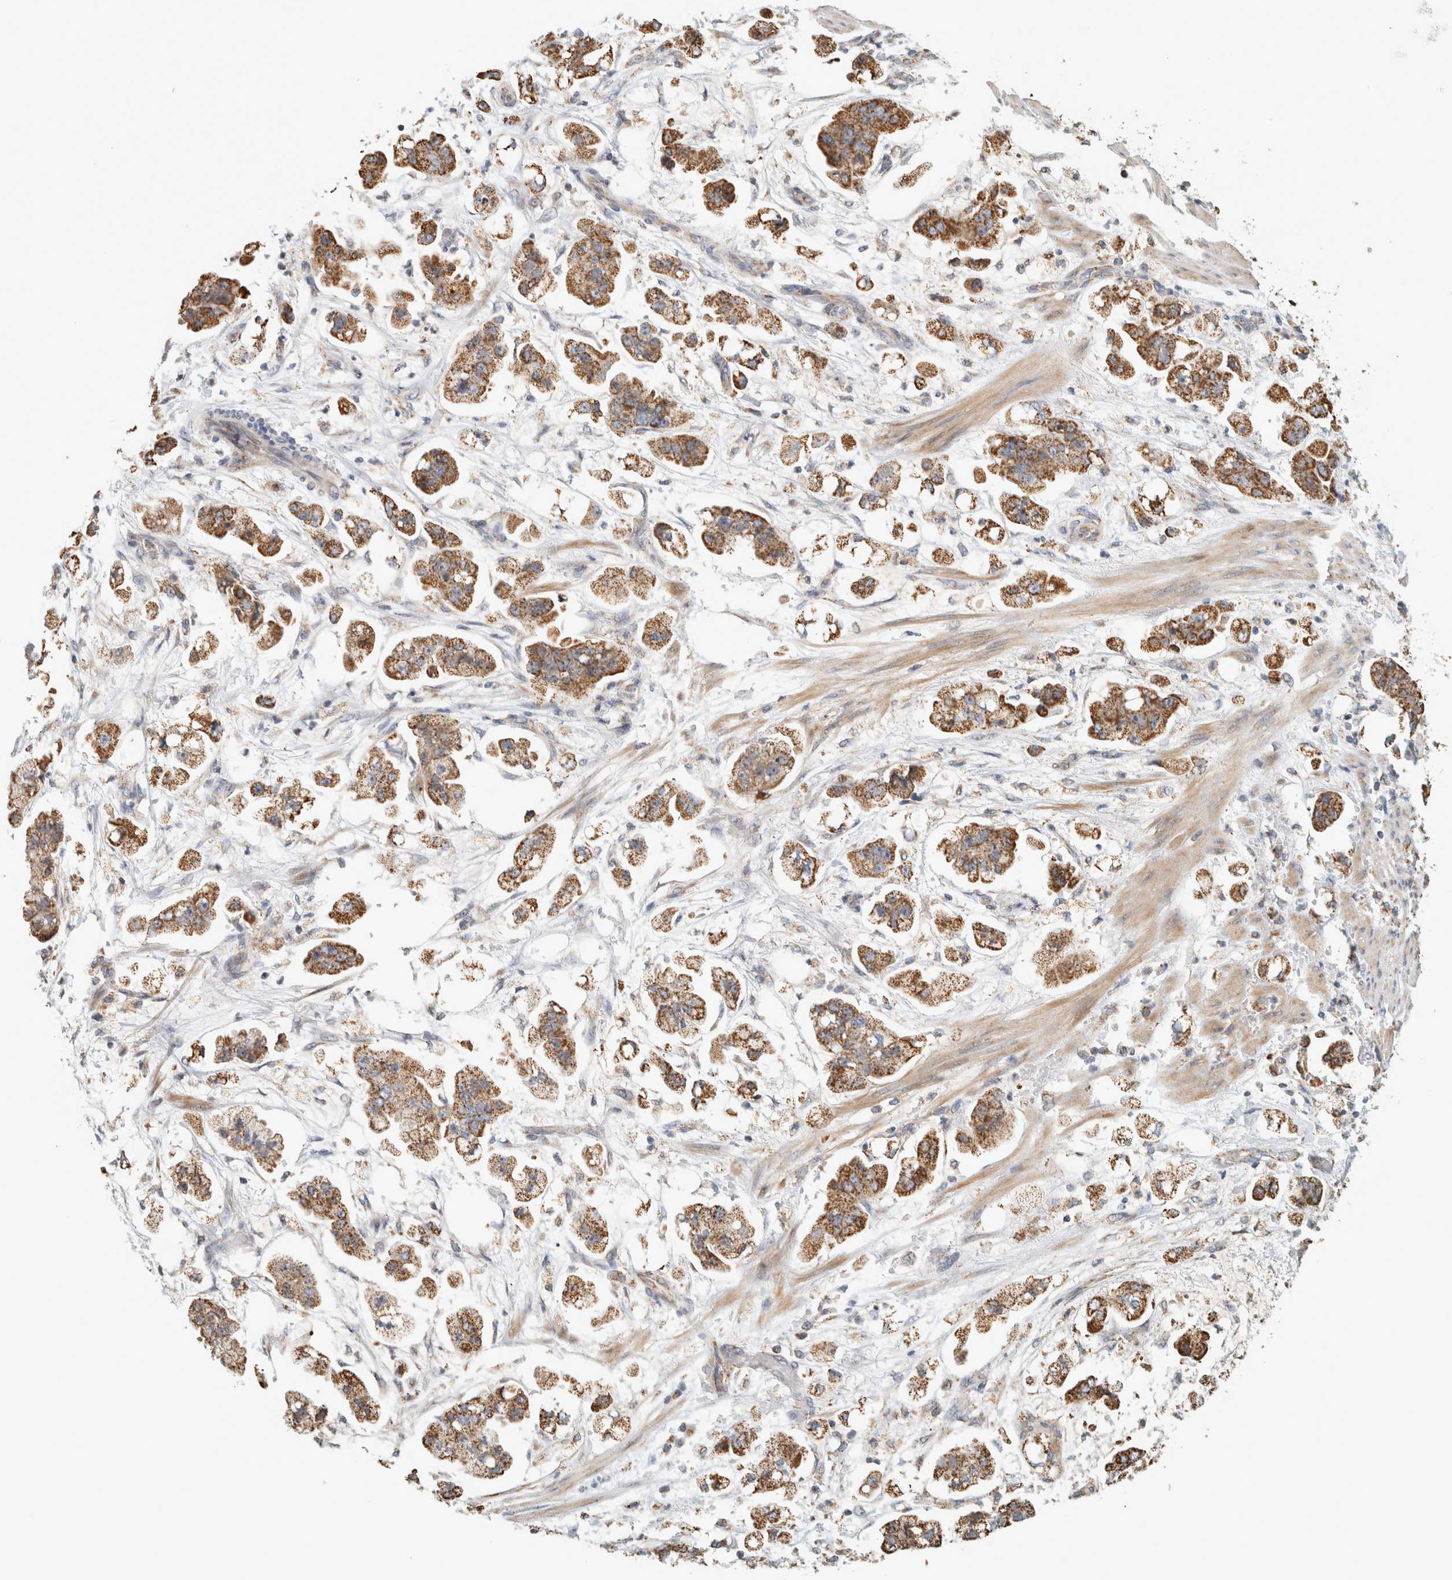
{"staining": {"intensity": "moderate", "quantity": ">75%", "location": "cytoplasmic/membranous"}, "tissue": "stomach cancer", "cell_type": "Tumor cells", "image_type": "cancer", "snomed": [{"axis": "morphology", "description": "Adenocarcinoma, NOS"}, {"axis": "topography", "description": "Stomach"}], "caption": "An IHC micrograph of tumor tissue is shown. Protein staining in brown highlights moderate cytoplasmic/membranous positivity in stomach cancer within tumor cells.", "gene": "ST8SIA1", "patient": {"sex": "male", "age": 62}}